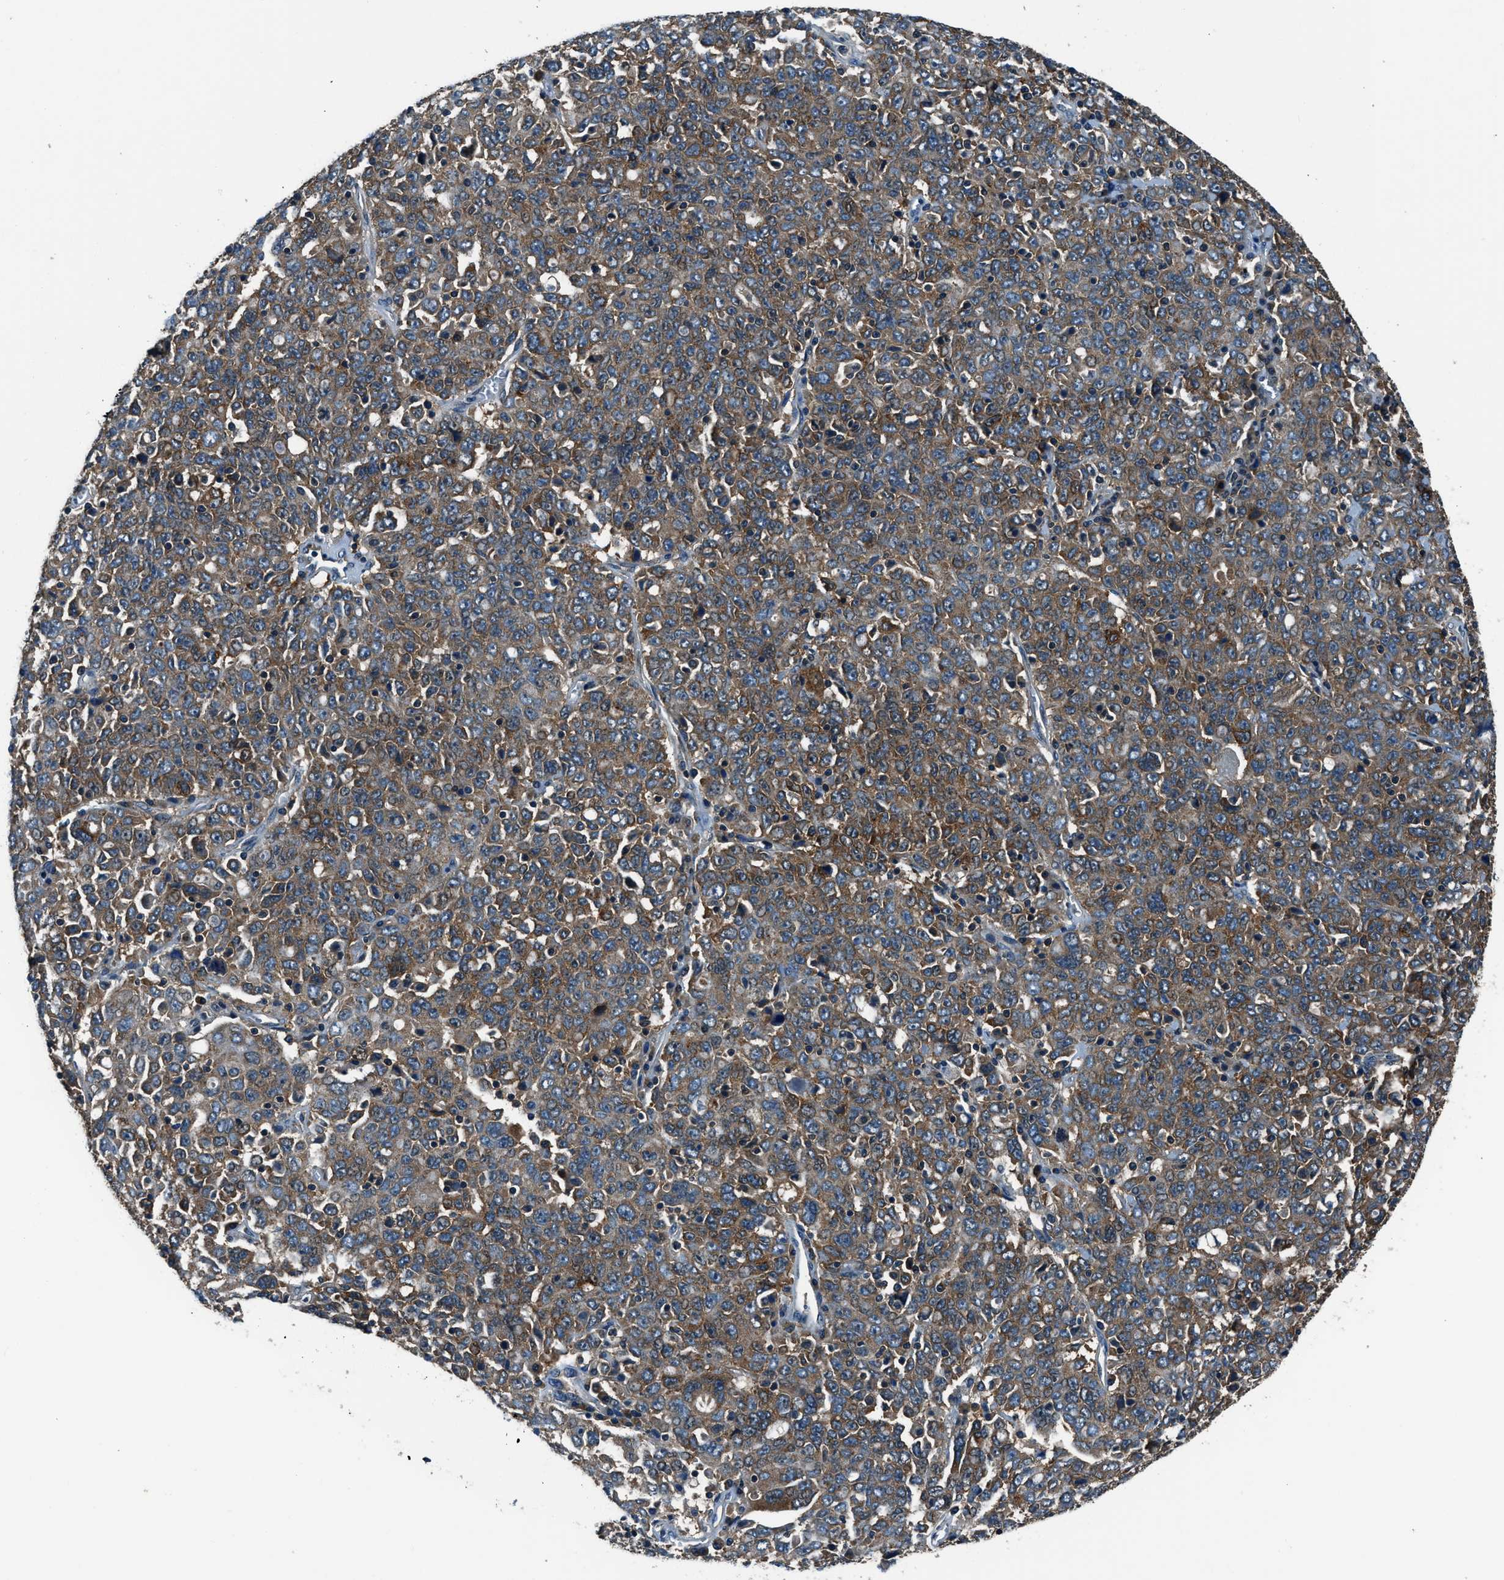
{"staining": {"intensity": "moderate", "quantity": ">75%", "location": "cytoplasmic/membranous"}, "tissue": "ovarian cancer", "cell_type": "Tumor cells", "image_type": "cancer", "snomed": [{"axis": "morphology", "description": "Carcinoma, endometroid"}, {"axis": "topography", "description": "Ovary"}], "caption": "Tumor cells exhibit medium levels of moderate cytoplasmic/membranous positivity in approximately >75% of cells in human ovarian endometroid carcinoma.", "gene": "ARFGAP2", "patient": {"sex": "female", "age": 62}}